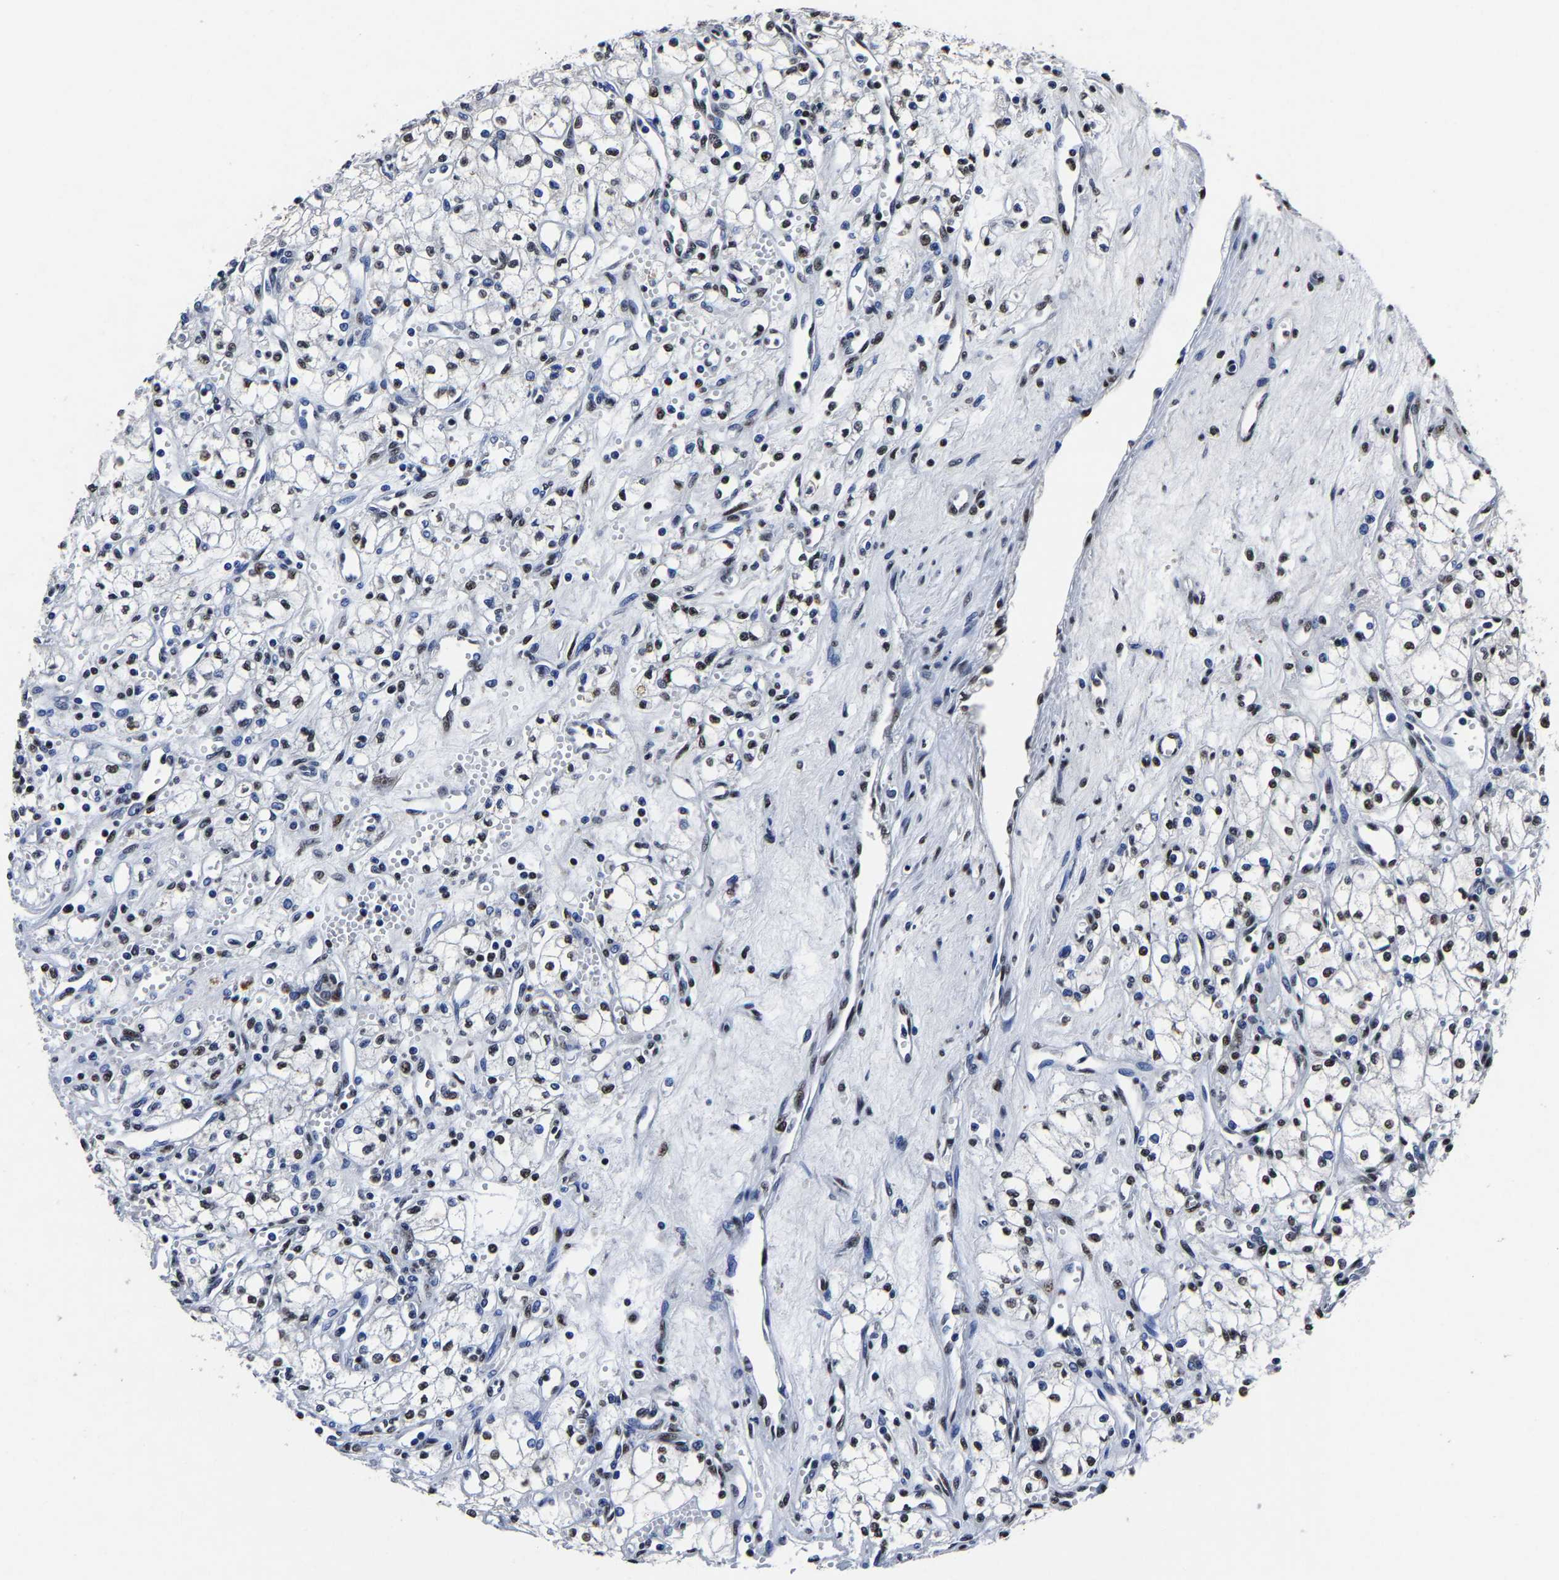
{"staining": {"intensity": "weak", "quantity": "25%-75%", "location": "nuclear"}, "tissue": "renal cancer", "cell_type": "Tumor cells", "image_type": "cancer", "snomed": [{"axis": "morphology", "description": "Adenocarcinoma, NOS"}, {"axis": "topography", "description": "Kidney"}], "caption": "DAB immunohistochemical staining of human adenocarcinoma (renal) shows weak nuclear protein expression in about 25%-75% of tumor cells. The protein of interest is shown in brown color, while the nuclei are stained blue.", "gene": "RBM45", "patient": {"sex": "male", "age": 59}}